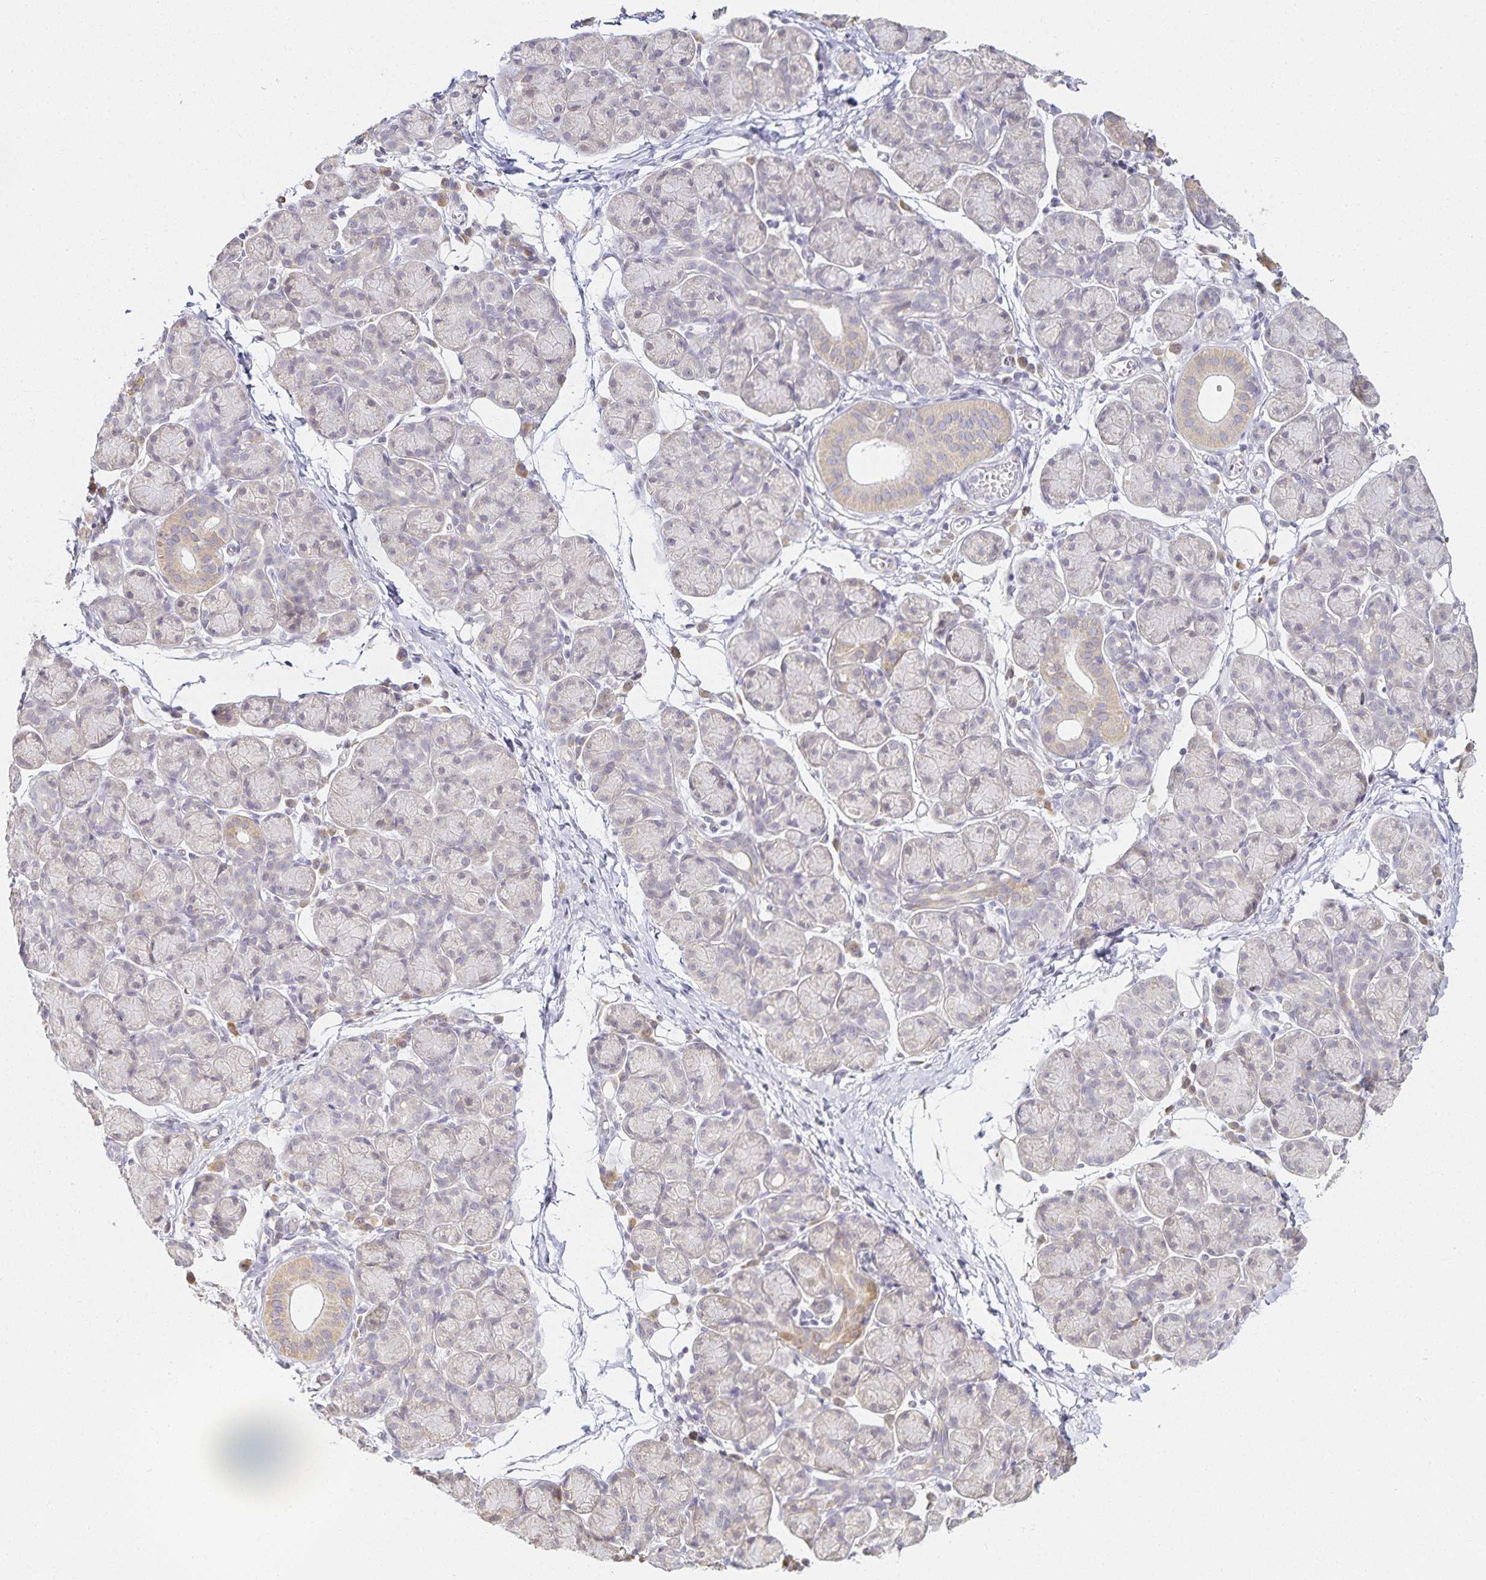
{"staining": {"intensity": "moderate", "quantity": "<25%", "location": "cytoplasmic/membranous"}, "tissue": "salivary gland", "cell_type": "Glandular cells", "image_type": "normal", "snomed": [{"axis": "morphology", "description": "Normal tissue, NOS"}, {"axis": "morphology", "description": "Inflammation, NOS"}, {"axis": "topography", "description": "Lymph node"}, {"axis": "topography", "description": "Salivary gland"}], "caption": "The micrograph reveals immunohistochemical staining of unremarkable salivary gland. There is moderate cytoplasmic/membranous positivity is identified in about <25% of glandular cells. (Stains: DAB (3,3'-diaminobenzidine) in brown, nuclei in blue, Microscopy: brightfield microscopy at high magnification).", "gene": "GP2", "patient": {"sex": "male", "age": 3}}